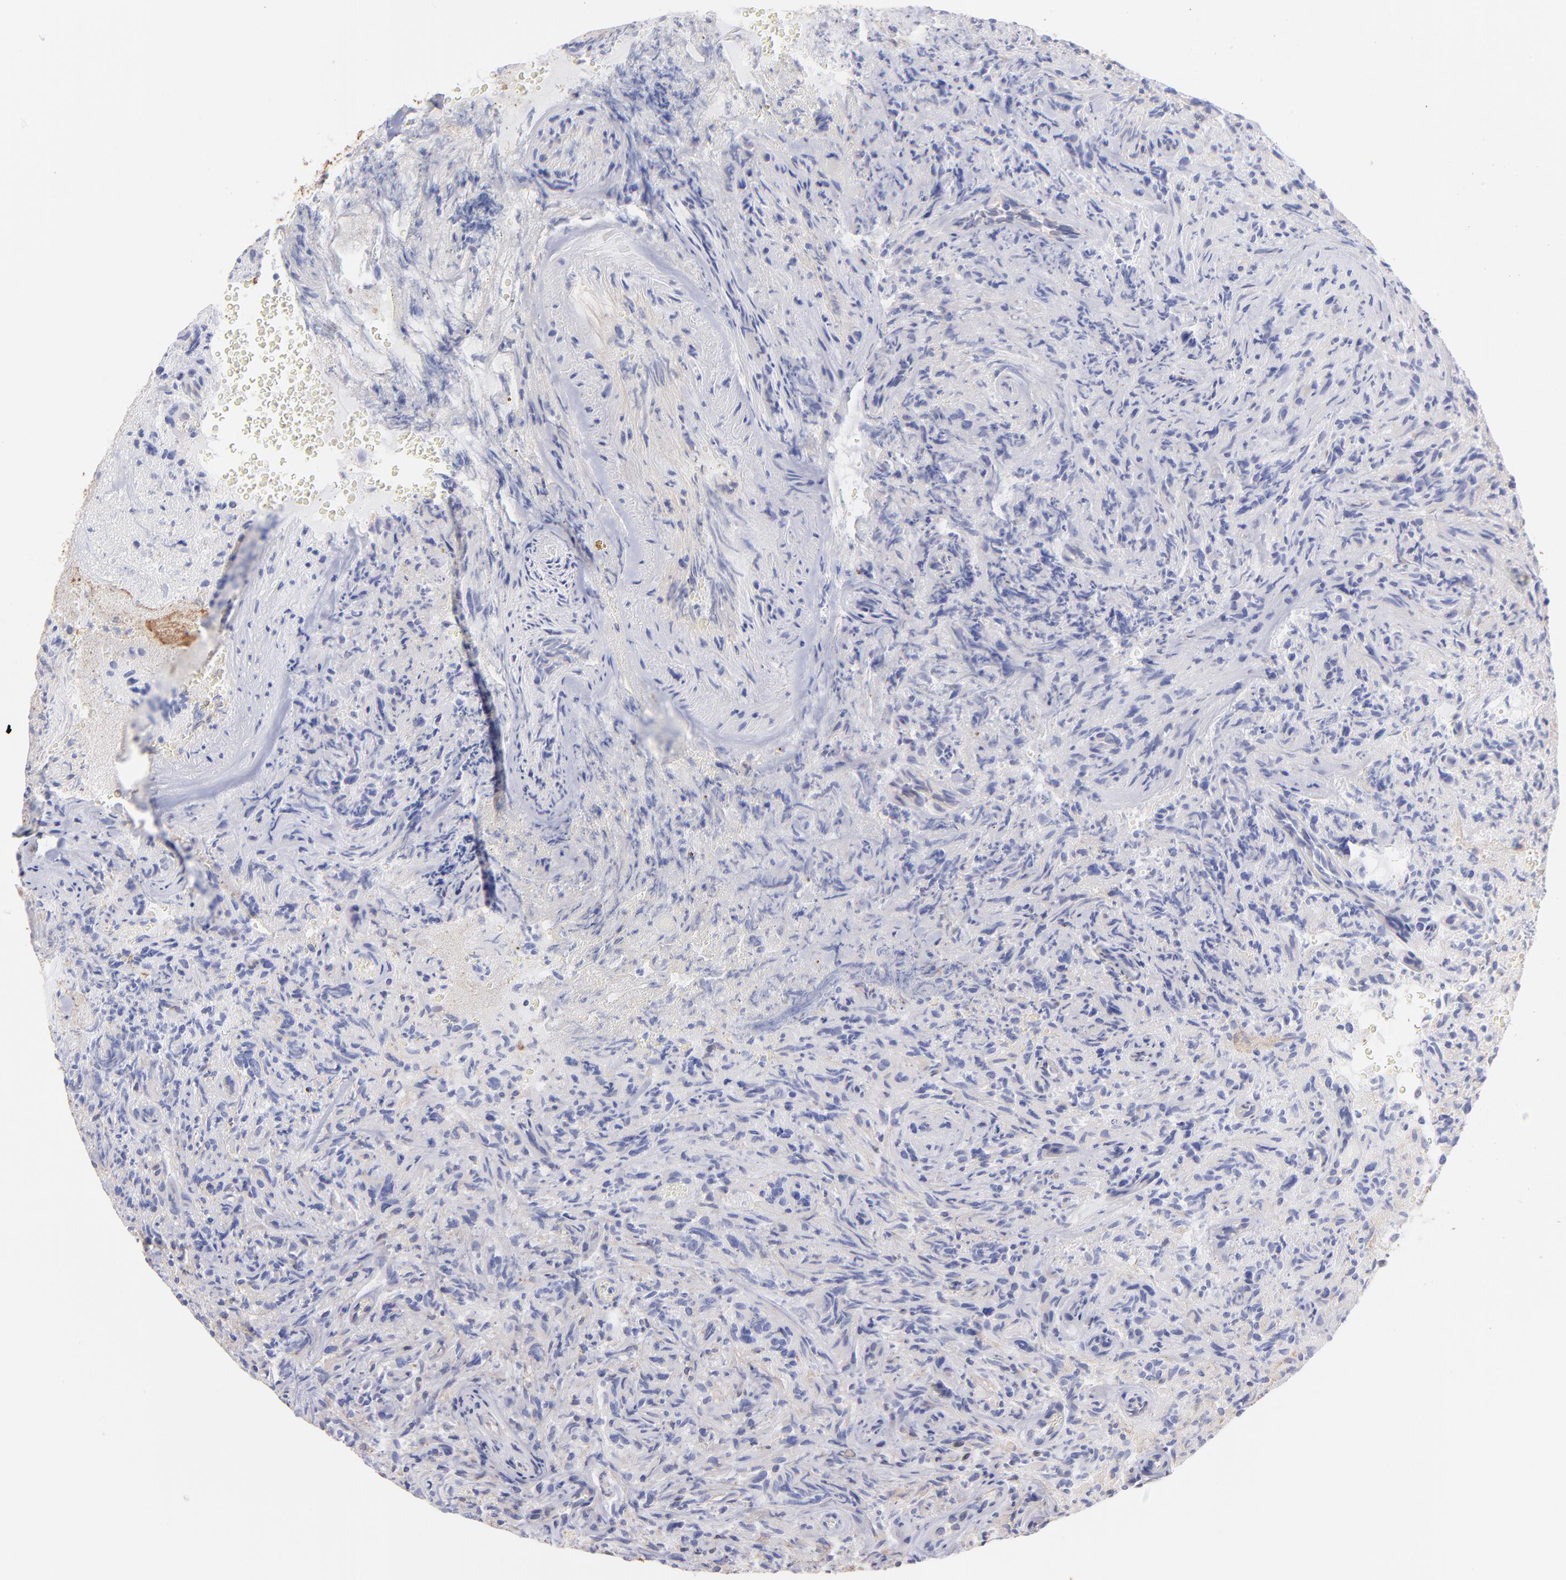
{"staining": {"intensity": "moderate", "quantity": "25%-75%", "location": "cytoplasmic/membranous"}, "tissue": "glioma", "cell_type": "Tumor cells", "image_type": "cancer", "snomed": [{"axis": "morphology", "description": "Normal tissue, NOS"}, {"axis": "morphology", "description": "Glioma, malignant, High grade"}, {"axis": "topography", "description": "Cerebral cortex"}], "caption": "IHC histopathology image of human glioma stained for a protein (brown), which demonstrates medium levels of moderate cytoplasmic/membranous expression in about 25%-75% of tumor cells.", "gene": "PLEC", "patient": {"sex": "male", "age": 75}}